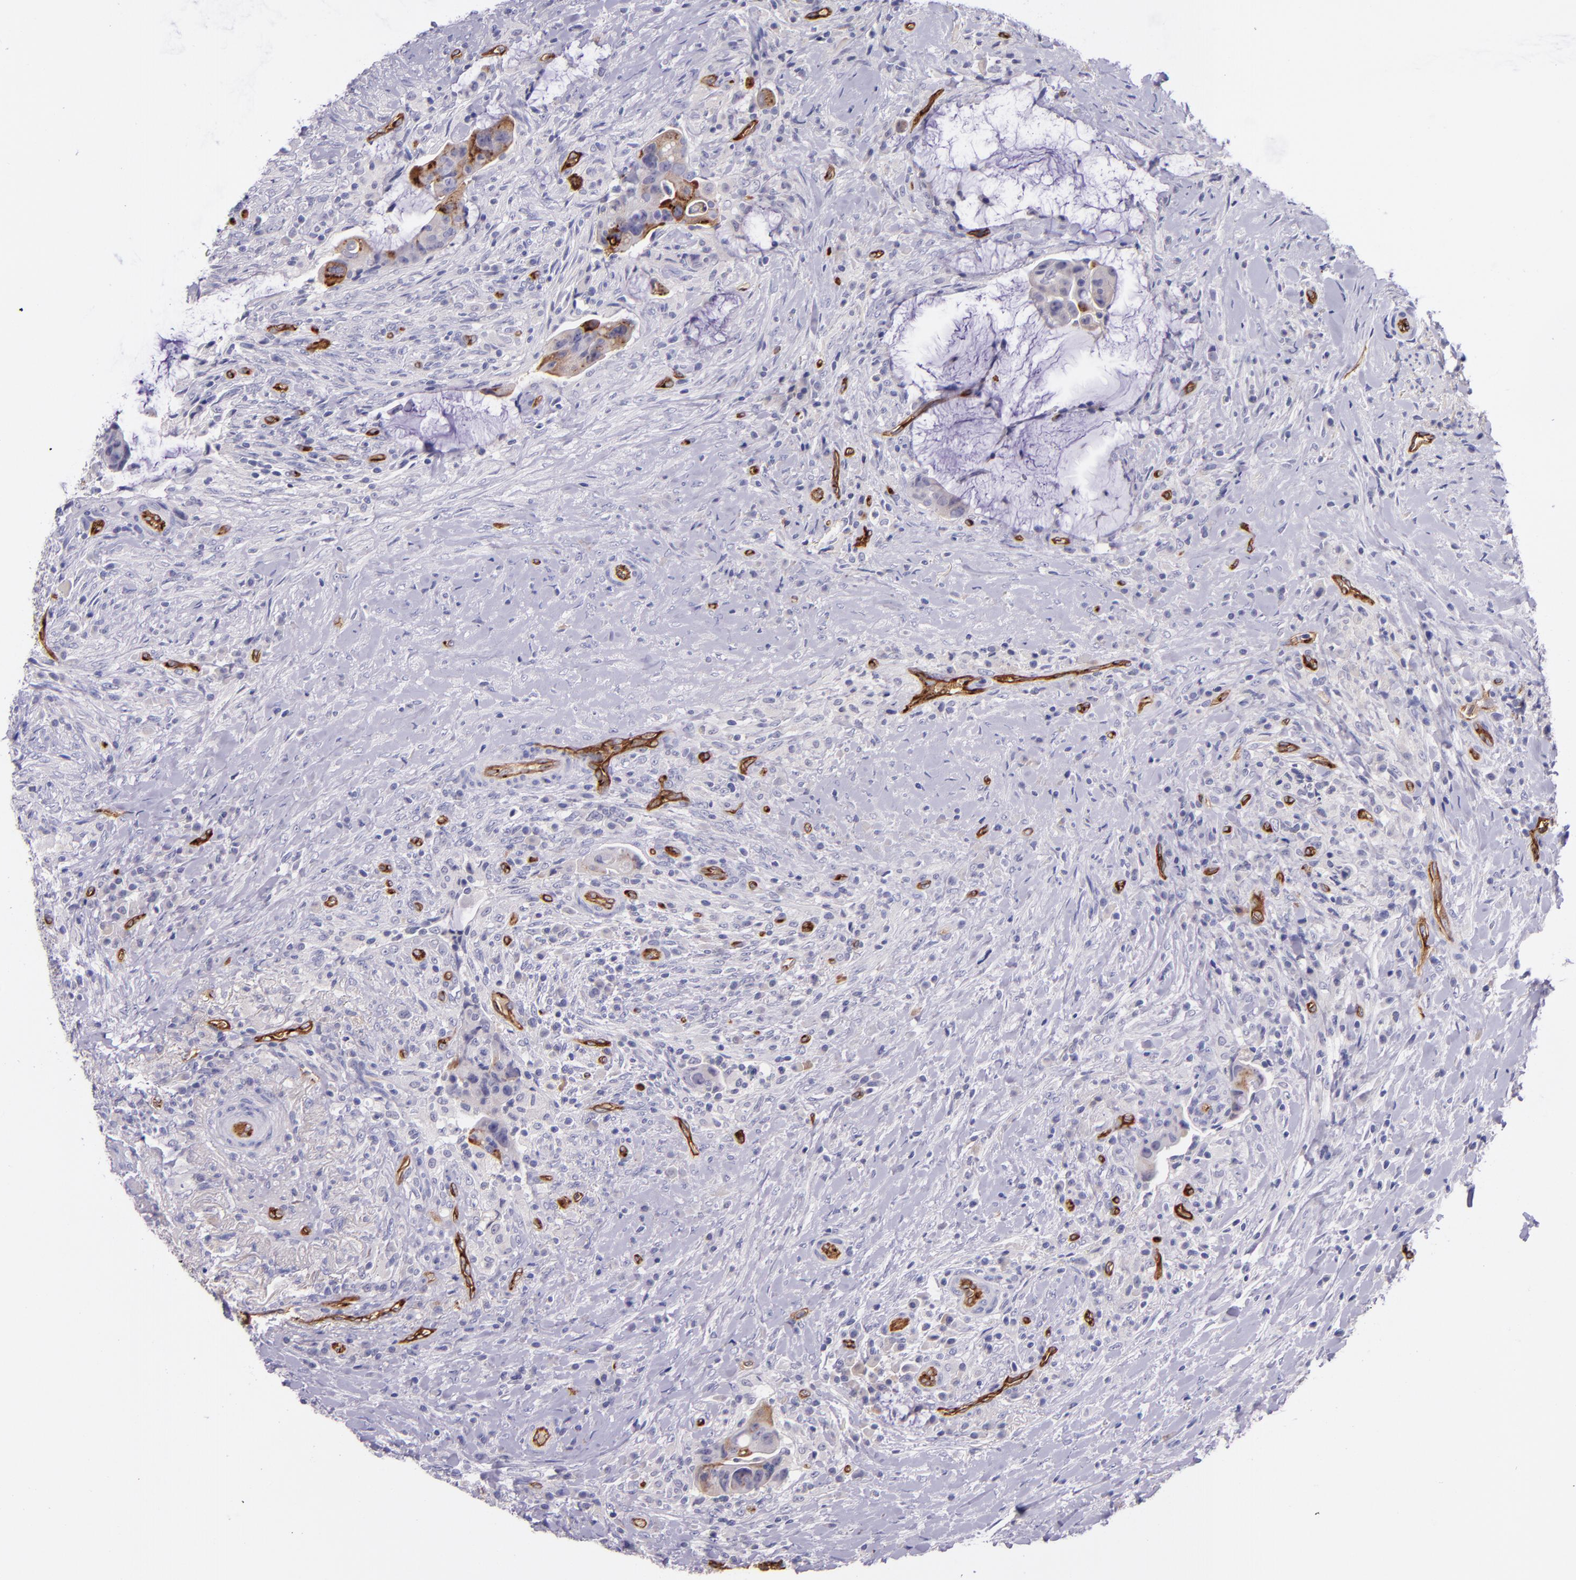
{"staining": {"intensity": "strong", "quantity": "<25%", "location": "cytoplasmic/membranous"}, "tissue": "colorectal cancer", "cell_type": "Tumor cells", "image_type": "cancer", "snomed": [{"axis": "morphology", "description": "Adenocarcinoma, NOS"}, {"axis": "topography", "description": "Rectum"}], "caption": "A histopathology image of human colorectal cancer (adenocarcinoma) stained for a protein displays strong cytoplasmic/membranous brown staining in tumor cells.", "gene": "NOS3", "patient": {"sex": "female", "age": 71}}